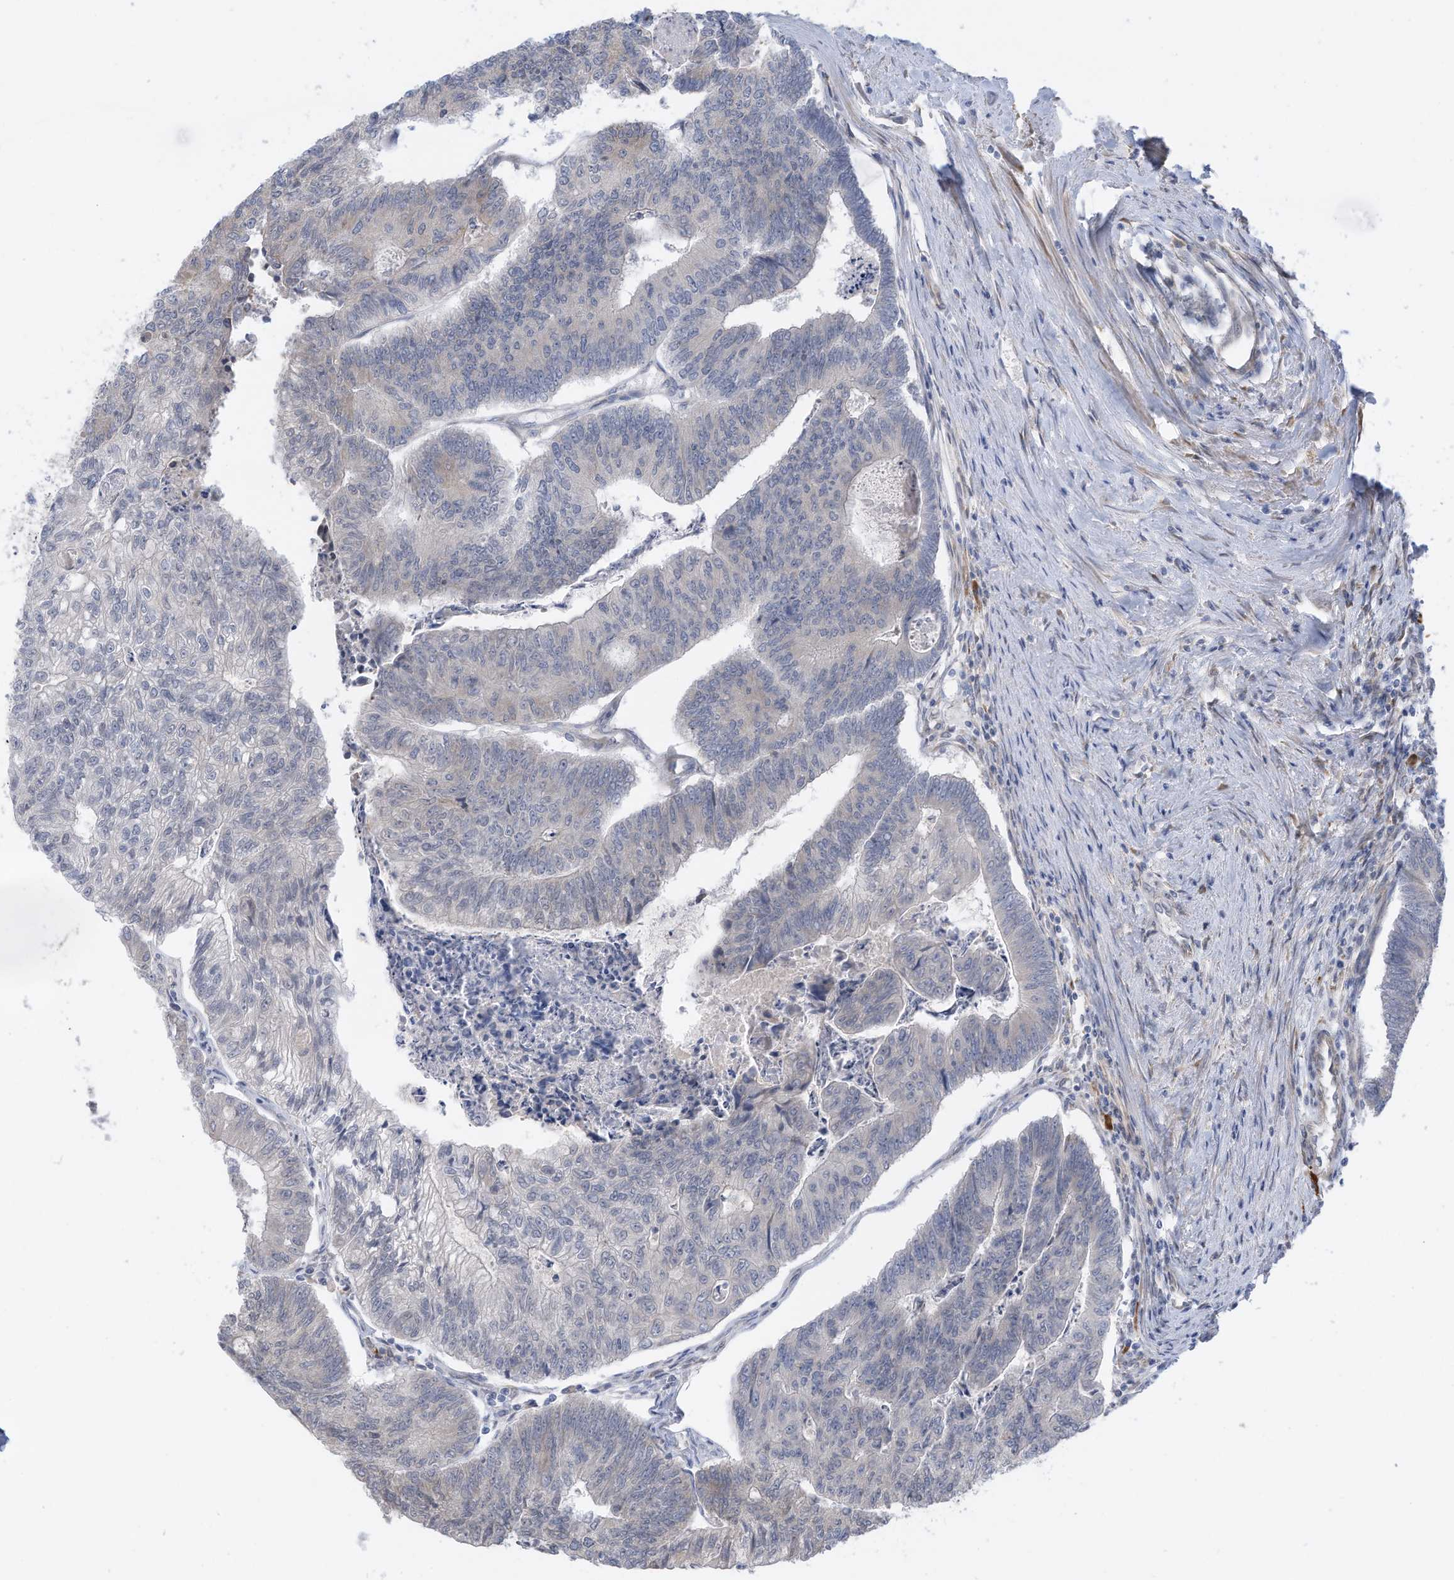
{"staining": {"intensity": "negative", "quantity": "none", "location": "none"}, "tissue": "colorectal cancer", "cell_type": "Tumor cells", "image_type": "cancer", "snomed": [{"axis": "morphology", "description": "Adenocarcinoma, NOS"}, {"axis": "topography", "description": "Colon"}], "caption": "IHC of colorectal cancer reveals no staining in tumor cells.", "gene": "ZNF292", "patient": {"sex": "female", "age": 67}}